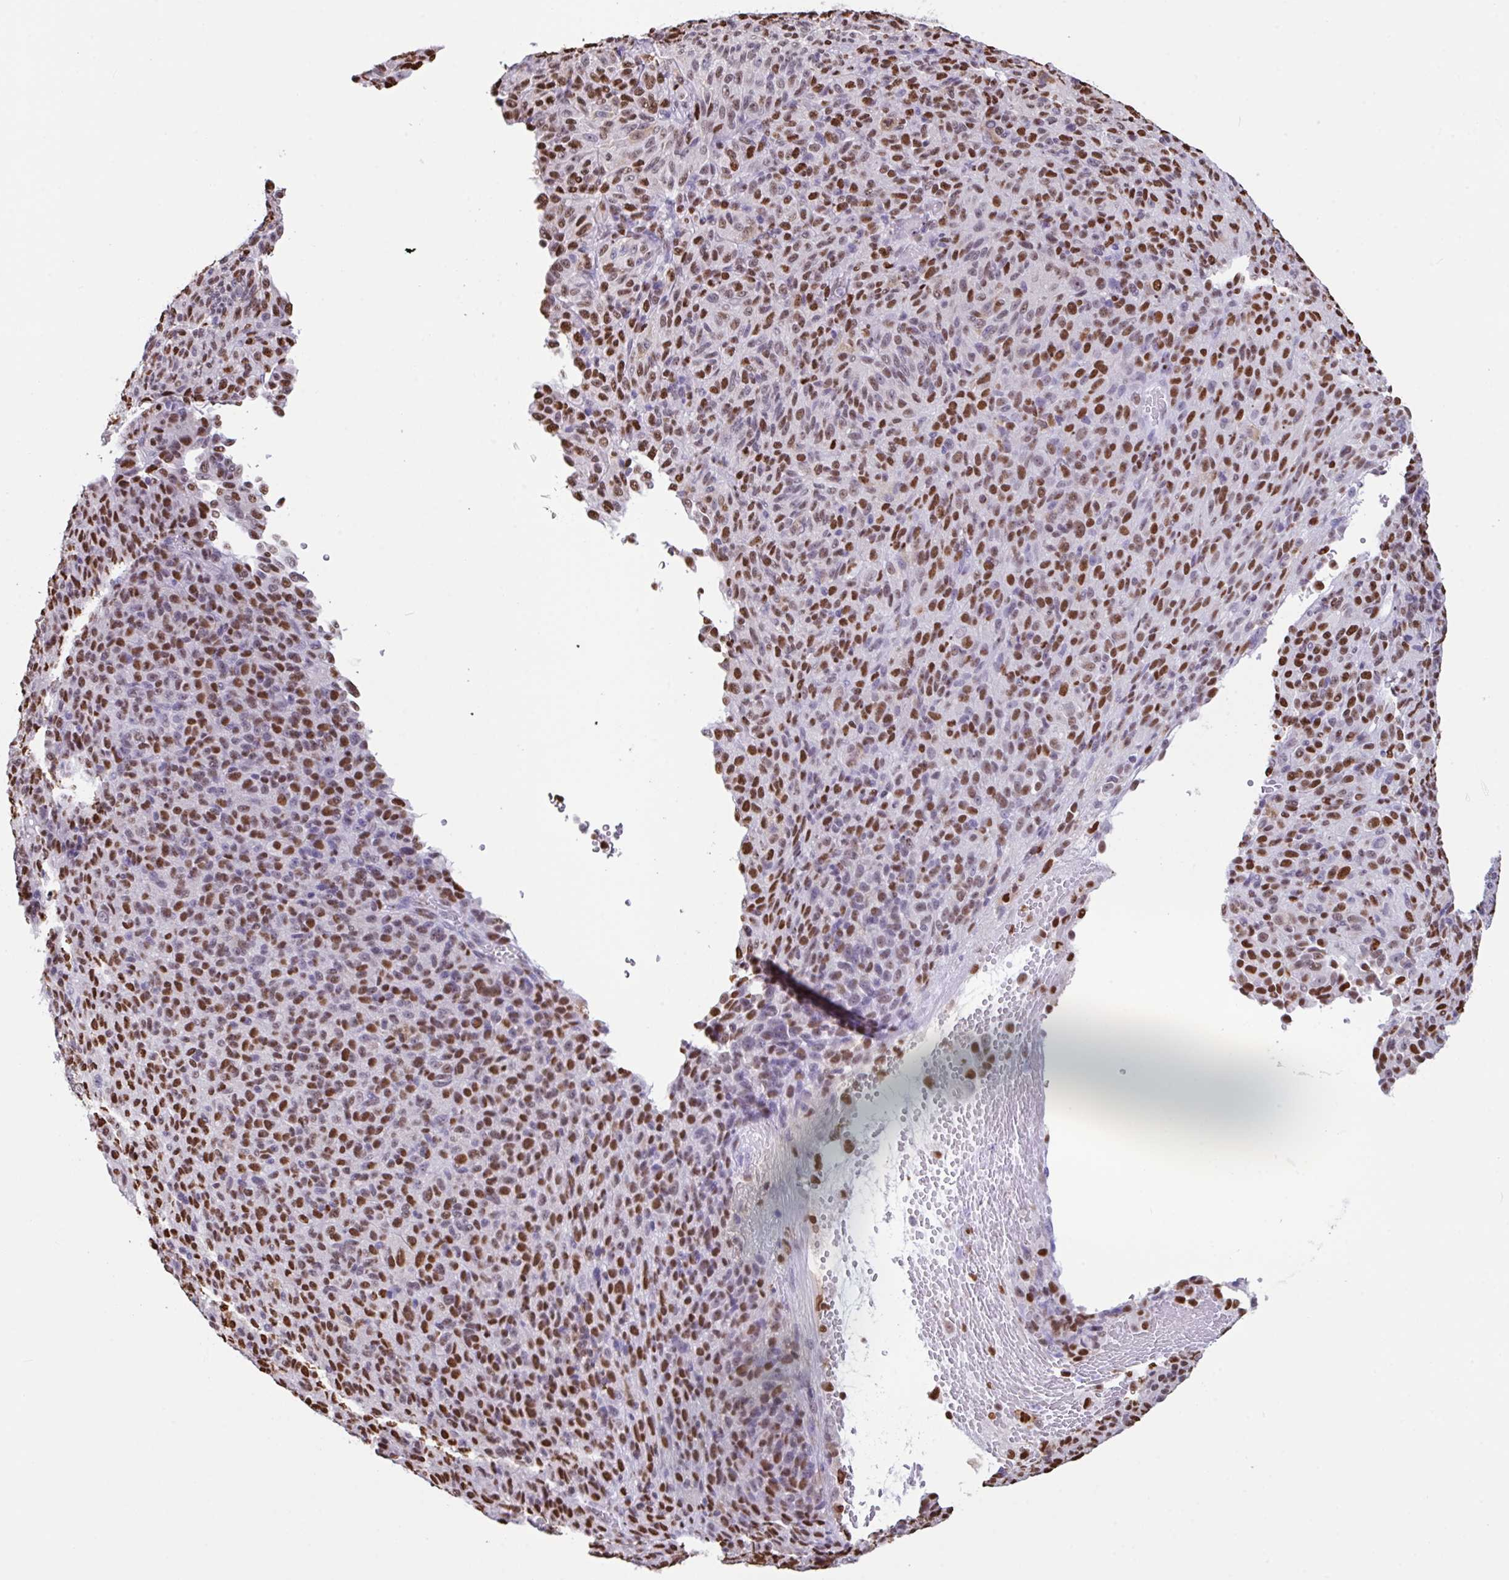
{"staining": {"intensity": "strong", "quantity": ">75%", "location": "nuclear"}, "tissue": "melanoma", "cell_type": "Tumor cells", "image_type": "cancer", "snomed": [{"axis": "morphology", "description": "Malignant melanoma, Metastatic site"}, {"axis": "topography", "description": "Brain"}], "caption": "Malignant melanoma (metastatic site) tissue exhibits strong nuclear expression in about >75% of tumor cells, visualized by immunohistochemistry.", "gene": "BTBD10", "patient": {"sex": "female", "age": 56}}